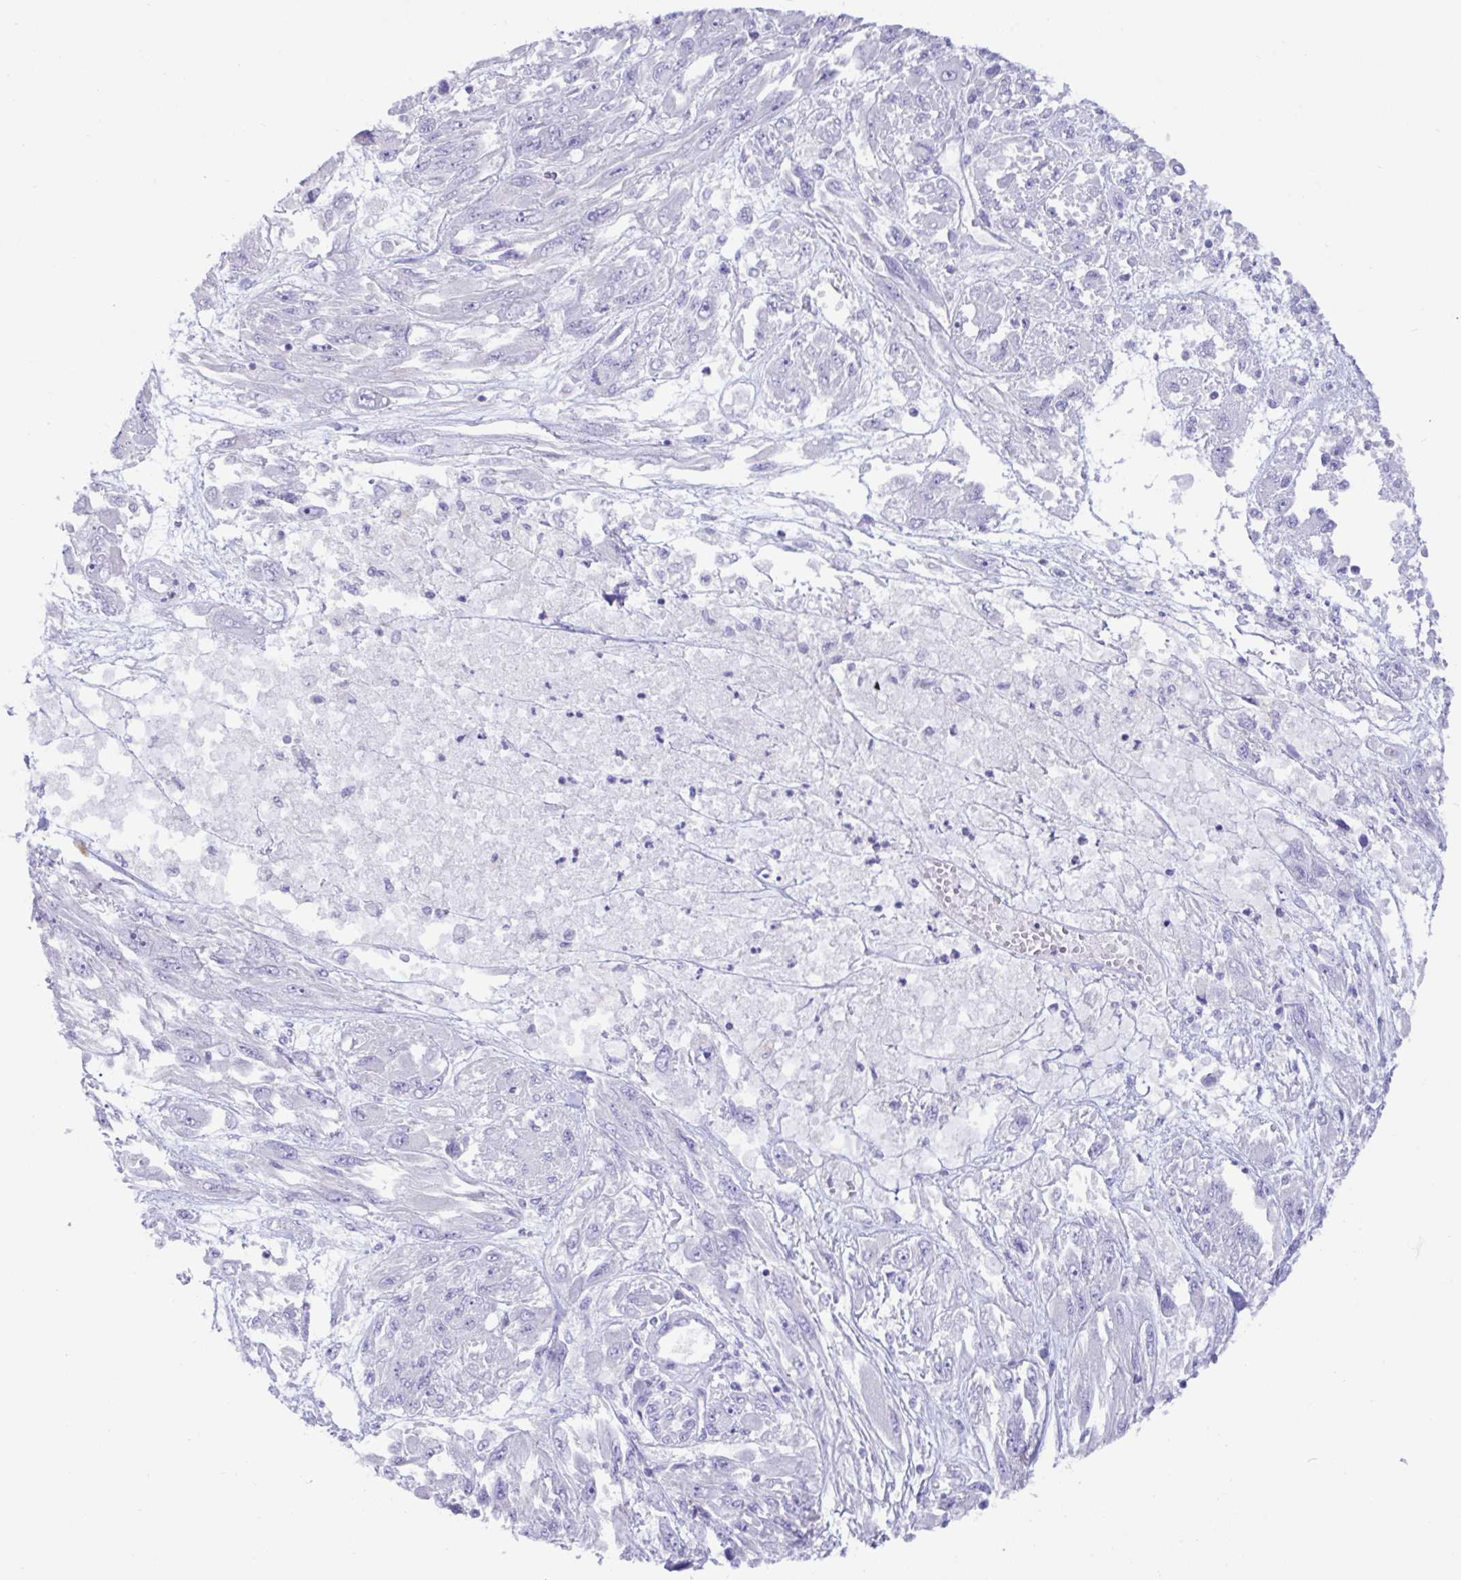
{"staining": {"intensity": "negative", "quantity": "none", "location": "none"}, "tissue": "melanoma", "cell_type": "Tumor cells", "image_type": "cancer", "snomed": [{"axis": "morphology", "description": "Malignant melanoma, NOS"}, {"axis": "topography", "description": "Skin"}], "caption": "DAB immunohistochemical staining of melanoma shows no significant staining in tumor cells.", "gene": "MED11", "patient": {"sex": "female", "age": 91}}